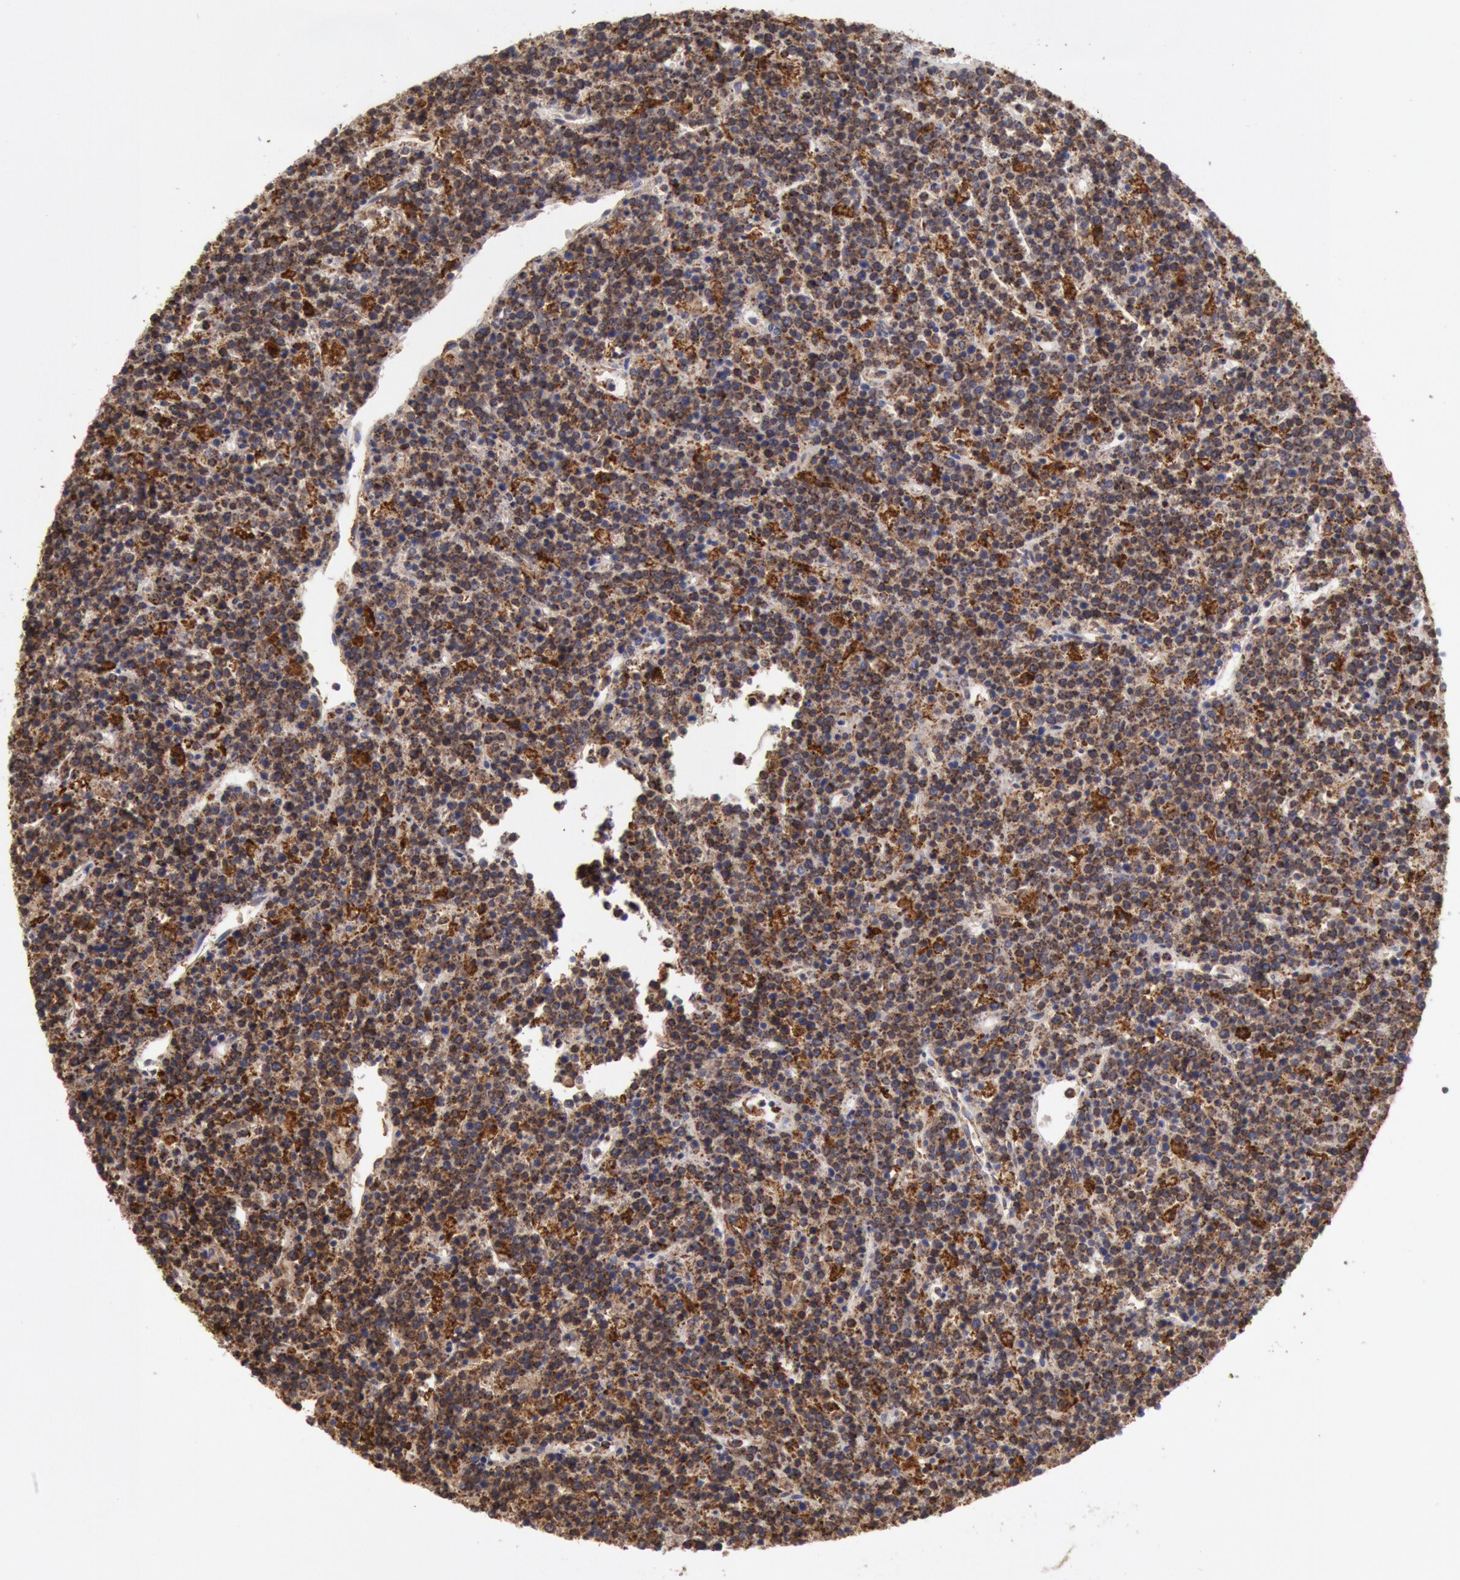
{"staining": {"intensity": "strong", "quantity": ">75%", "location": "cytoplasmic/membranous"}, "tissue": "lymphoma", "cell_type": "Tumor cells", "image_type": "cancer", "snomed": [{"axis": "morphology", "description": "Malignant lymphoma, non-Hodgkin's type, High grade"}, {"axis": "topography", "description": "Ovary"}], "caption": "About >75% of tumor cells in lymphoma demonstrate strong cytoplasmic/membranous protein expression as visualized by brown immunohistochemical staining.", "gene": "ERP44", "patient": {"sex": "female", "age": 56}}